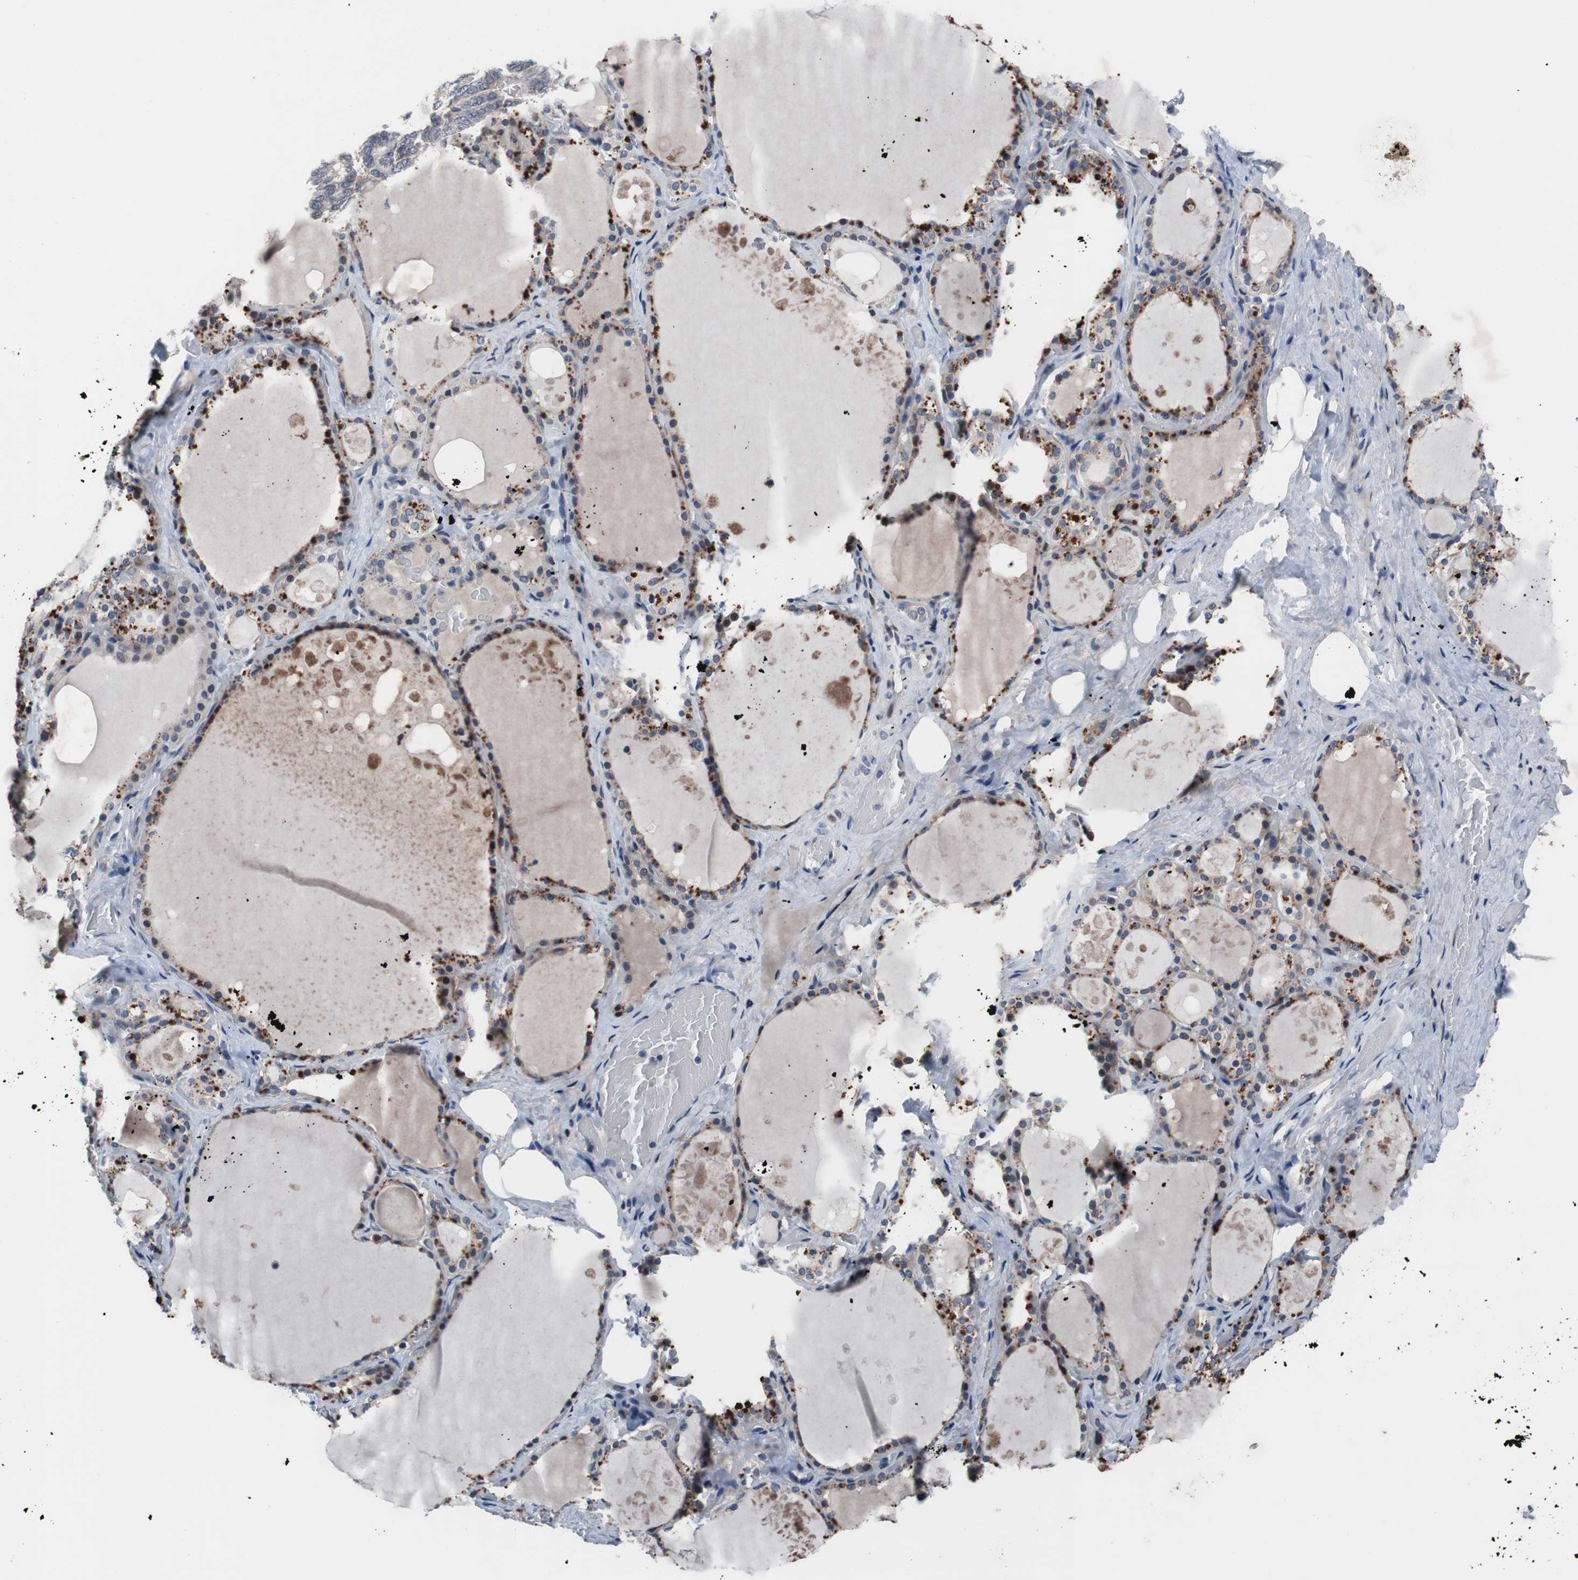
{"staining": {"intensity": "moderate", "quantity": ">75%", "location": "cytoplasmic/membranous,nuclear"}, "tissue": "thyroid gland", "cell_type": "Glandular cells", "image_type": "normal", "snomed": [{"axis": "morphology", "description": "Normal tissue, NOS"}, {"axis": "topography", "description": "Thyroid gland"}], "caption": "Thyroid gland stained with DAB (3,3'-diaminobenzidine) immunohistochemistry reveals medium levels of moderate cytoplasmic/membranous,nuclear positivity in about >75% of glandular cells.", "gene": "MUTYH", "patient": {"sex": "male", "age": 61}}